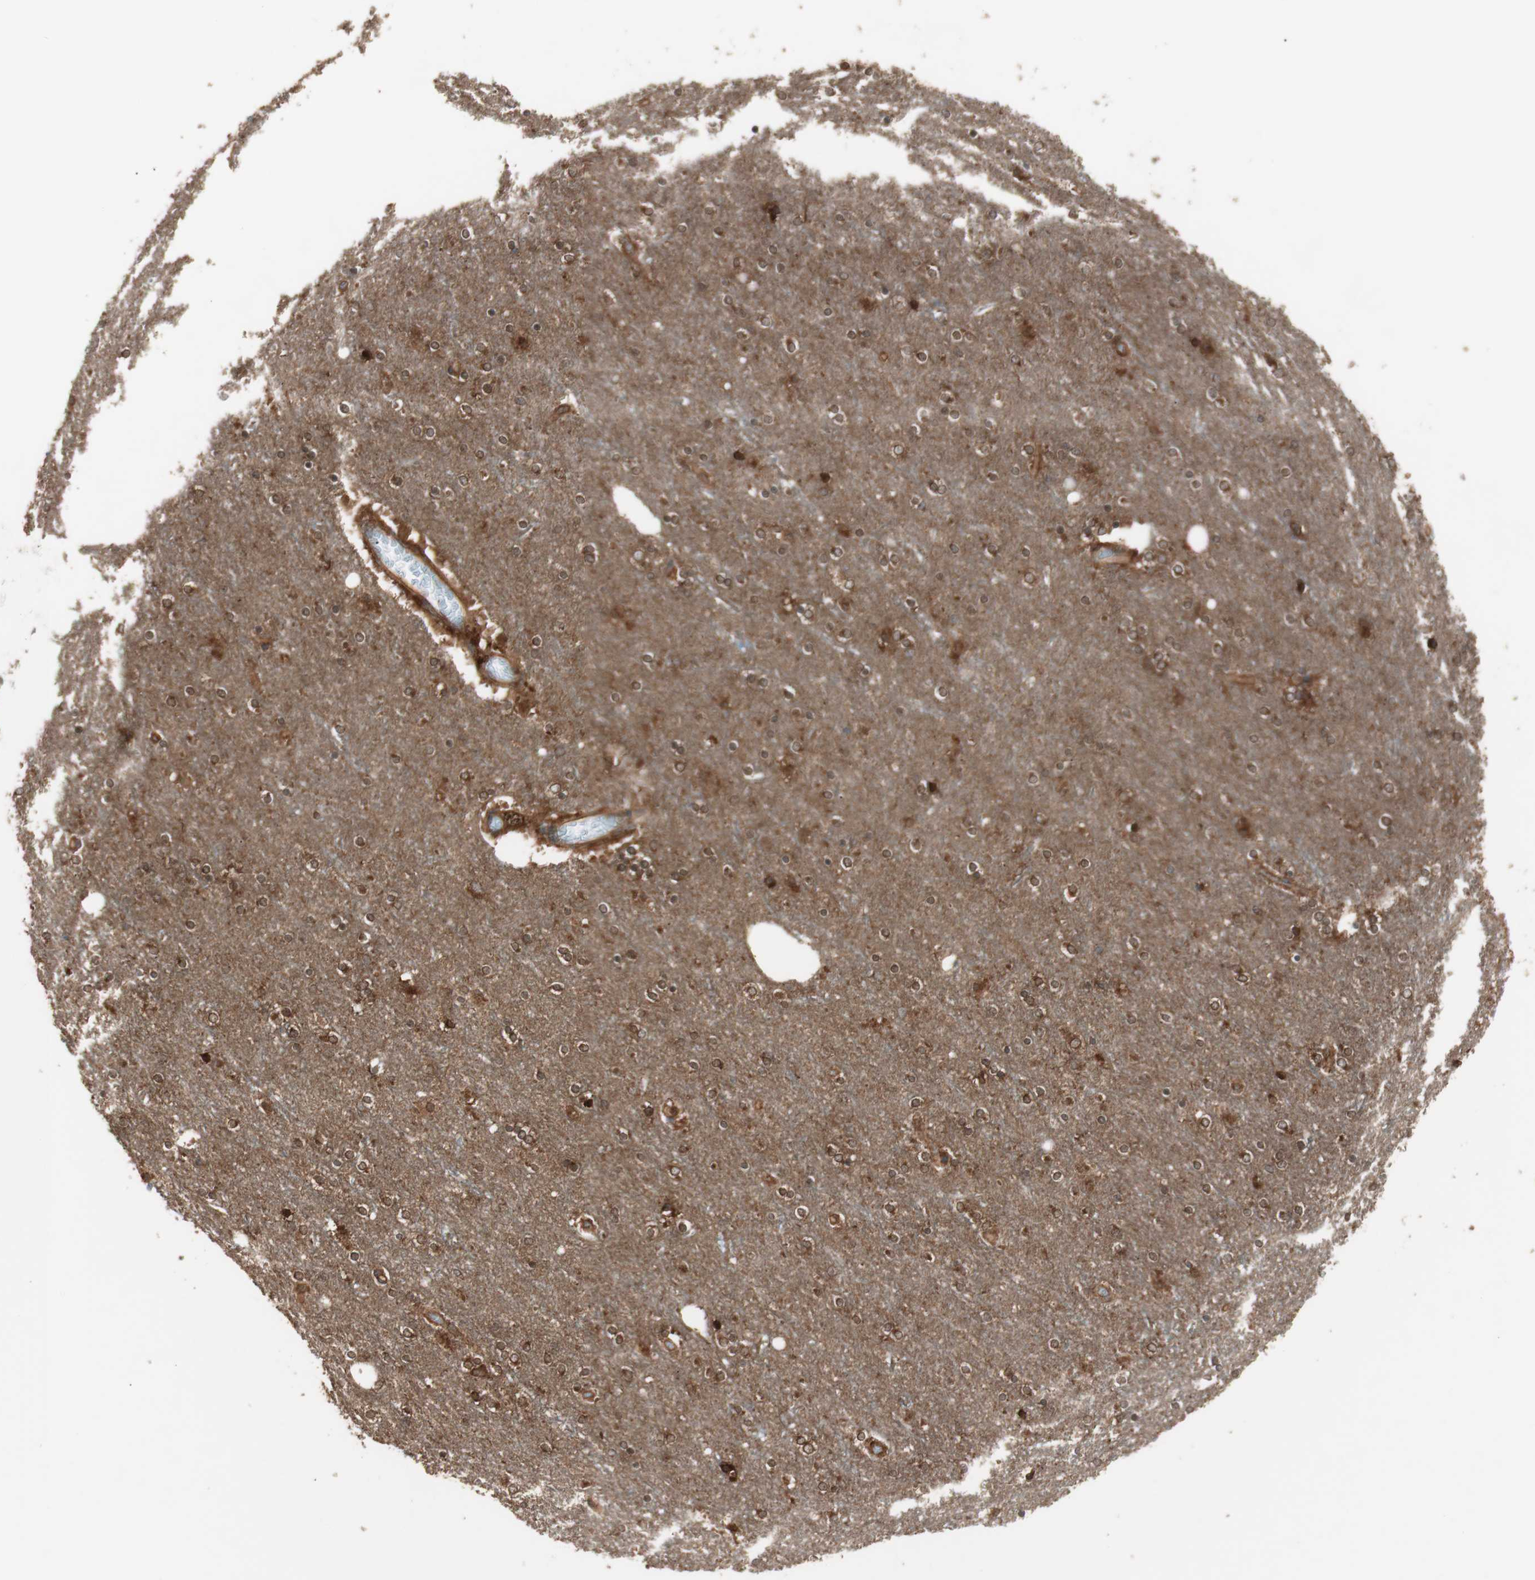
{"staining": {"intensity": "strong", "quantity": ">75%", "location": "cytoplasmic/membranous"}, "tissue": "cerebral cortex", "cell_type": "Endothelial cells", "image_type": "normal", "snomed": [{"axis": "morphology", "description": "Normal tissue, NOS"}, {"axis": "topography", "description": "Cerebral cortex"}], "caption": "Human cerebral cortex stained with a brown dye displays strong cytoplasmic/membranous positive staining in about >75% of endothelial cells.", "gene": "RAB5A", "patient": {"sex": "female", "age": 54}}